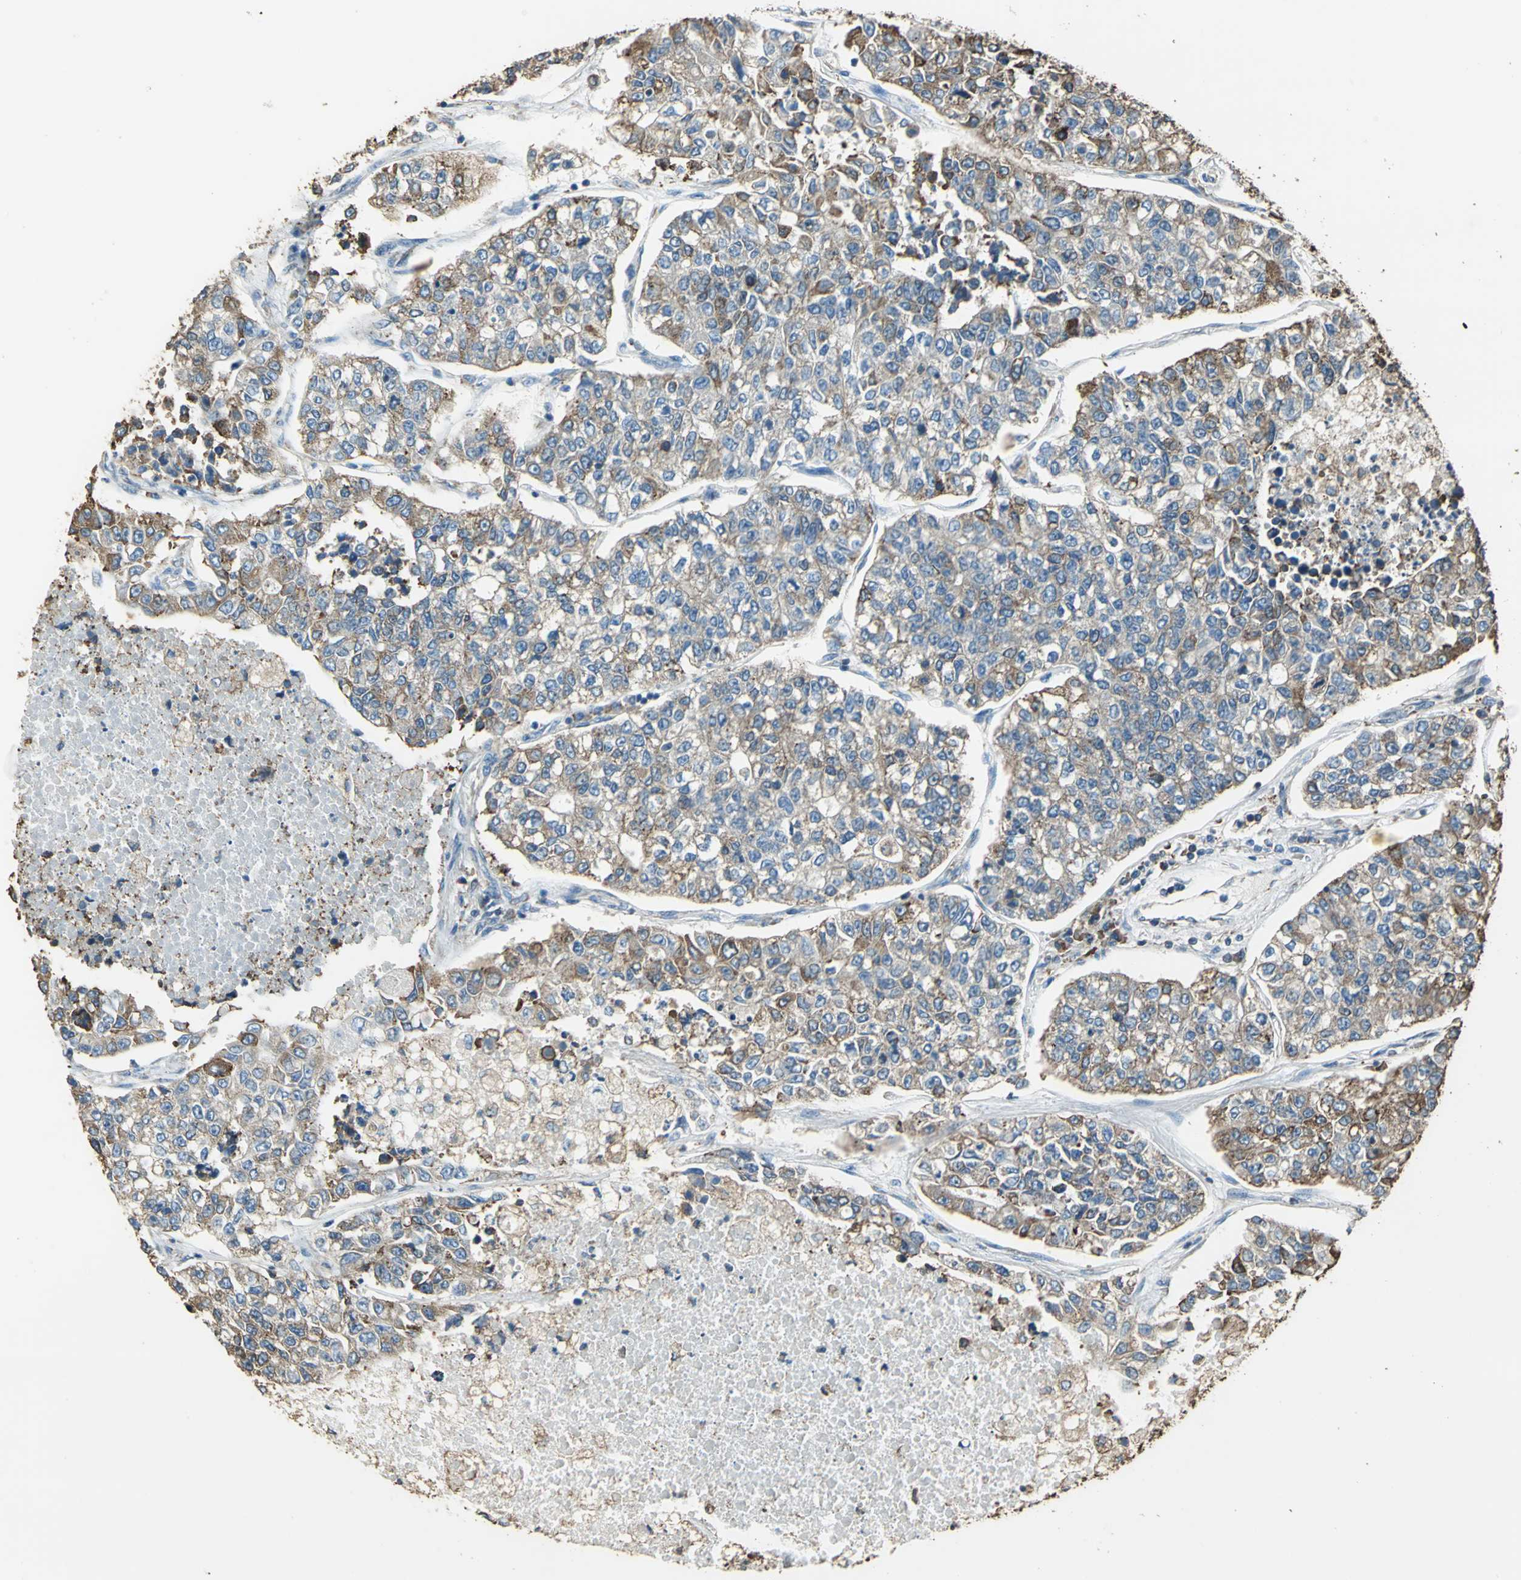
{"staining": {"intensity": "moderate", "quantity": ">75%", "location": "cytoplasmic/membranous"}, "tissue": "lung cancer", "cell_type": "Tumor cells", "image_type": "cancer", "snomed": [{"axis": "morphology", "description": "Adenocarcinoma, NOS"}, {"axis": "topography", "description": "Lung"}], "caption": "DAB (3,3'-diaminobenzidine) immunohistochemical staining of human adenocarcinoma (lung) exhibits moderate cytoplasmic/membranous protein expression in about >75% of tumor cells. Nuclei are stained in blue.", "gene": "GPANK1", "patient": {"sex": "male", "age": 49}}